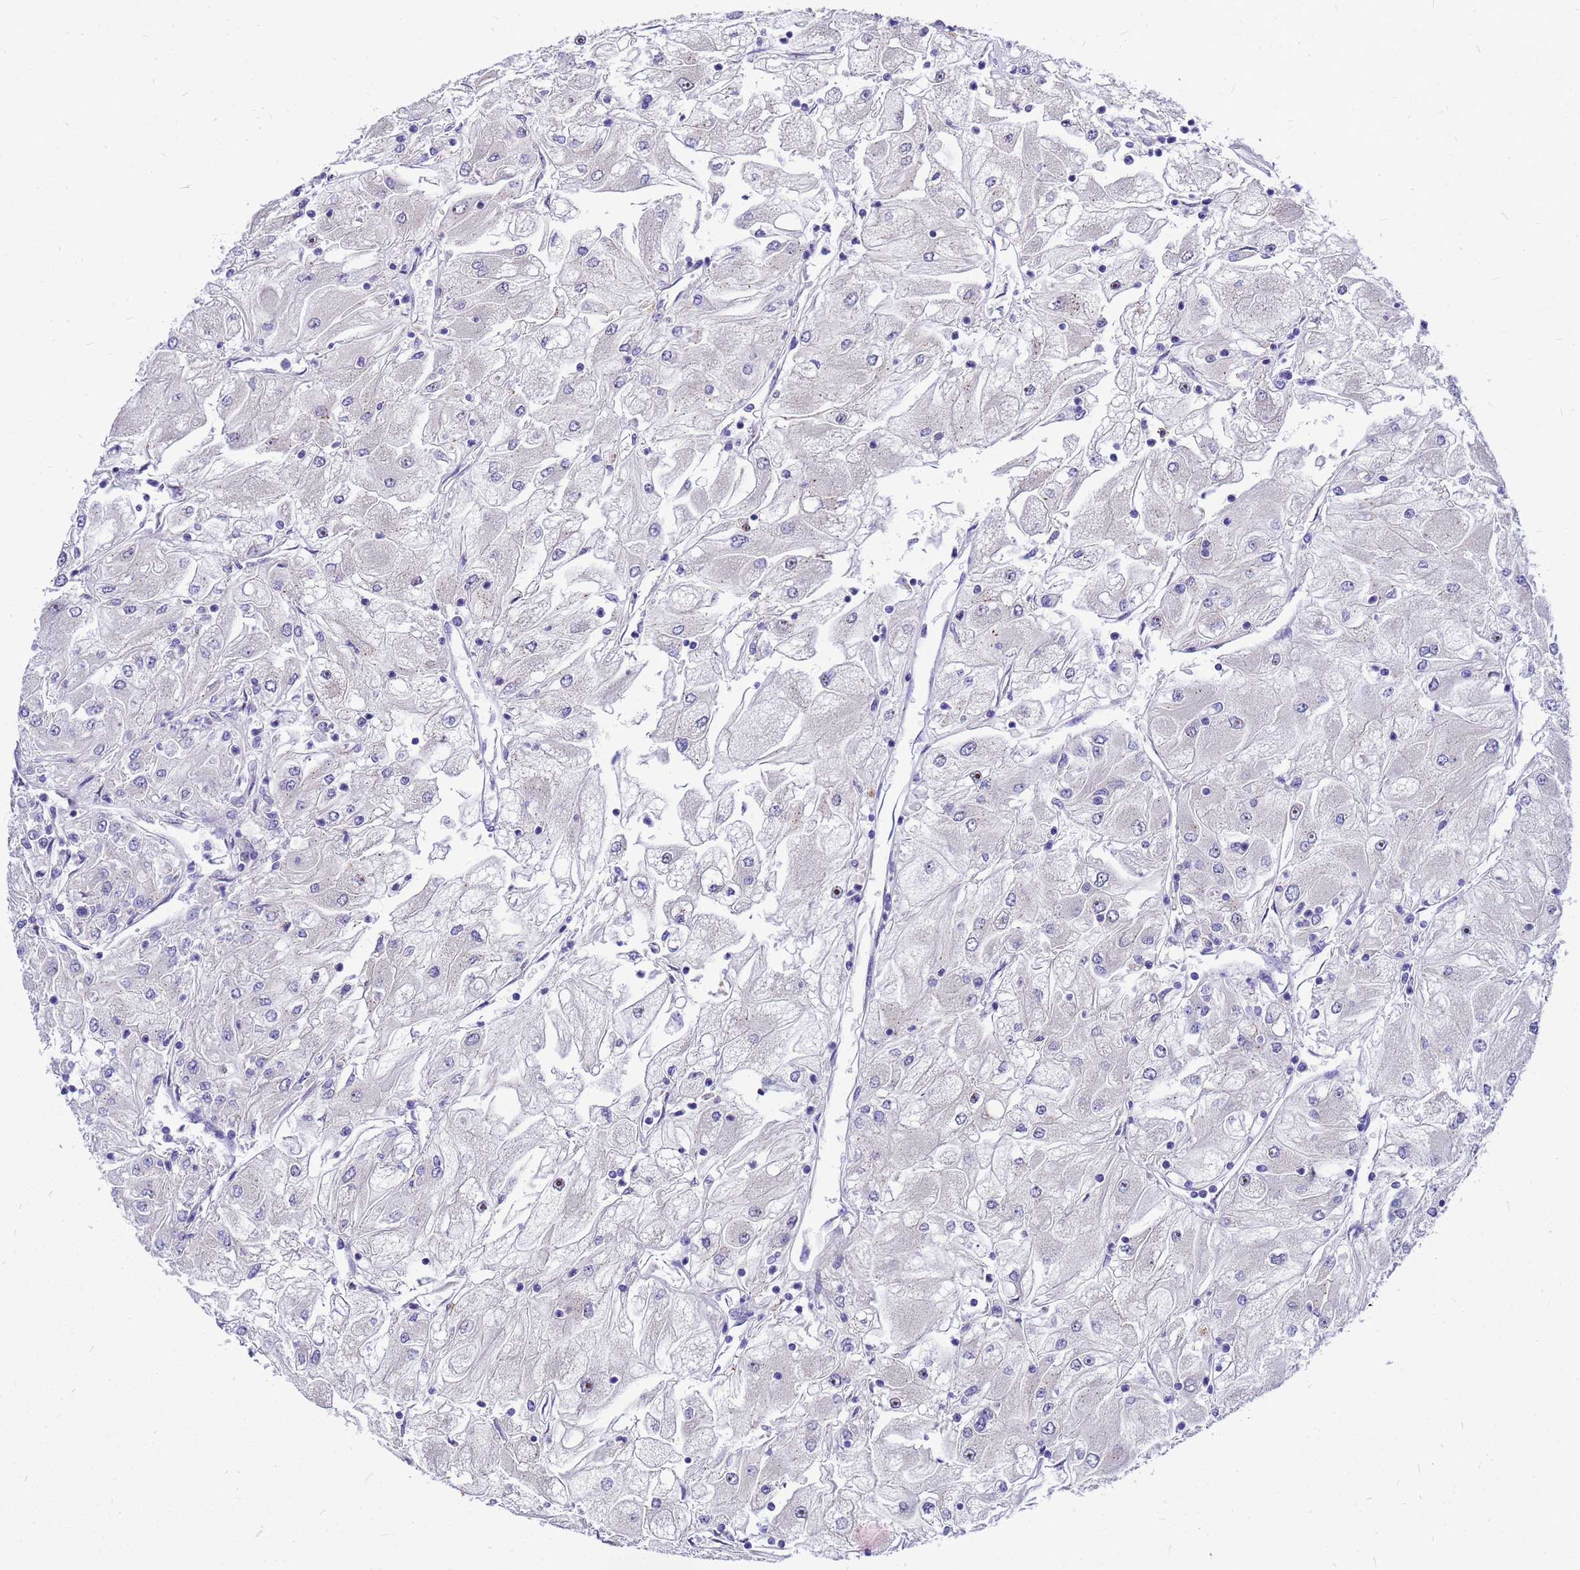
{"staining": {"intensity": "negative", "quantity": "none", "location": "none"}, "tissue": "renal cancer", "cell_type": "Tumor cells", "image_type": "cancer", "snomed": [{"axis": "morphology", "description": "Adenocarcinoma, NOS"}, {"axis": "topography", "description": "Kidney"}], "caption": "Photomicrograph shows no protein staining in tumor cells of renal adenocarcinoma tissue.", "gene": "POP7", "patient": {"sex": "male", "age": 80}}